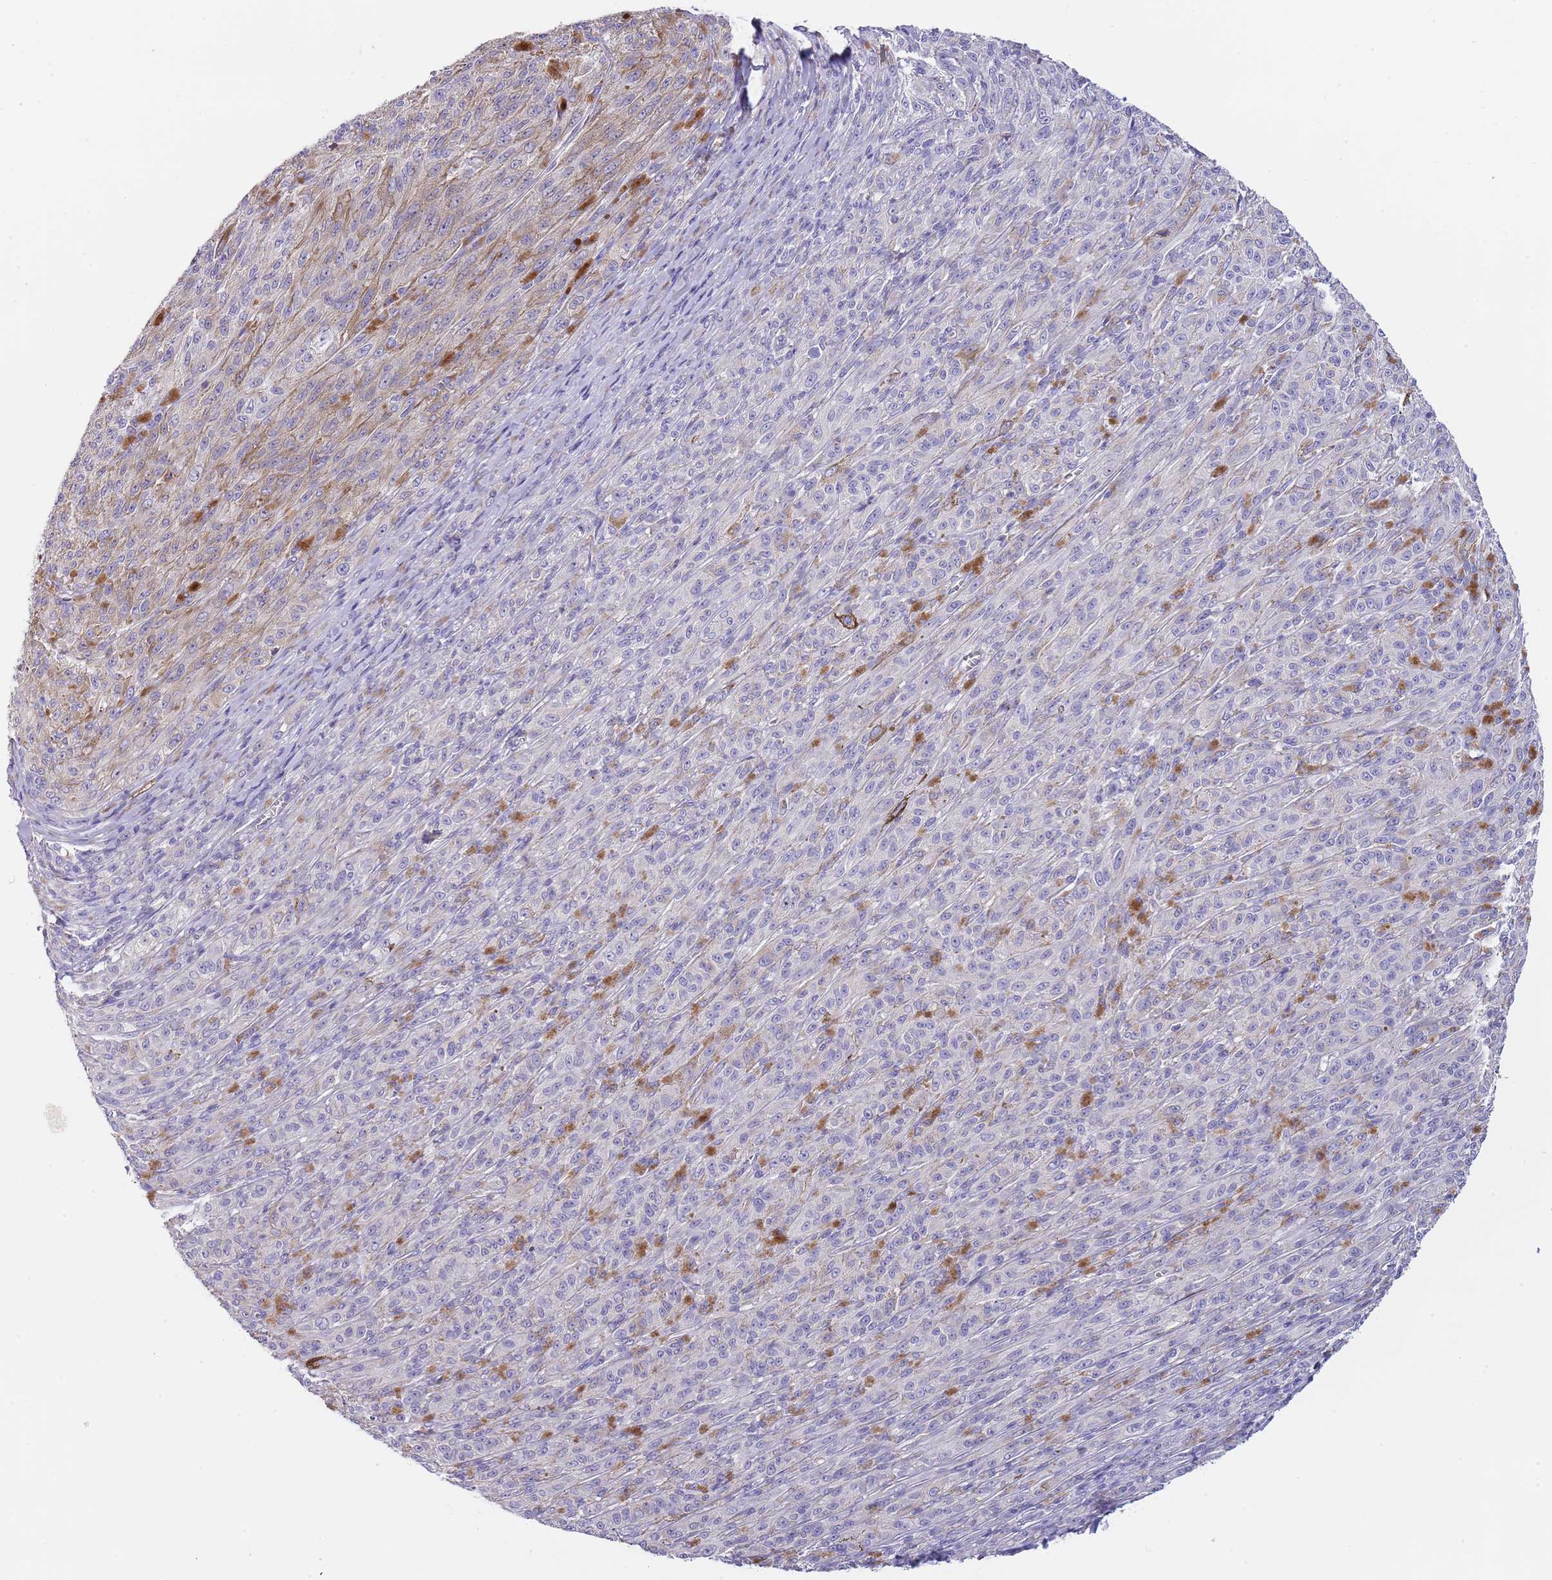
{"staining": {"intensity": "negative", "quantity": "none", "location": "none"}, "tissue": "melanoma", "cell_type": "Tumor cells", "image_type": "cancer", "snomed": [{"axis": "morphology", "description": "Malignant melanoma, NOS"}, {"axis": "topography", "description": "Skin"}], "caption": "There is no significant staining in tumor cells of melanoma.", "gene": "MAN1C1", "patient": {"sex": "female", "age": 52}}